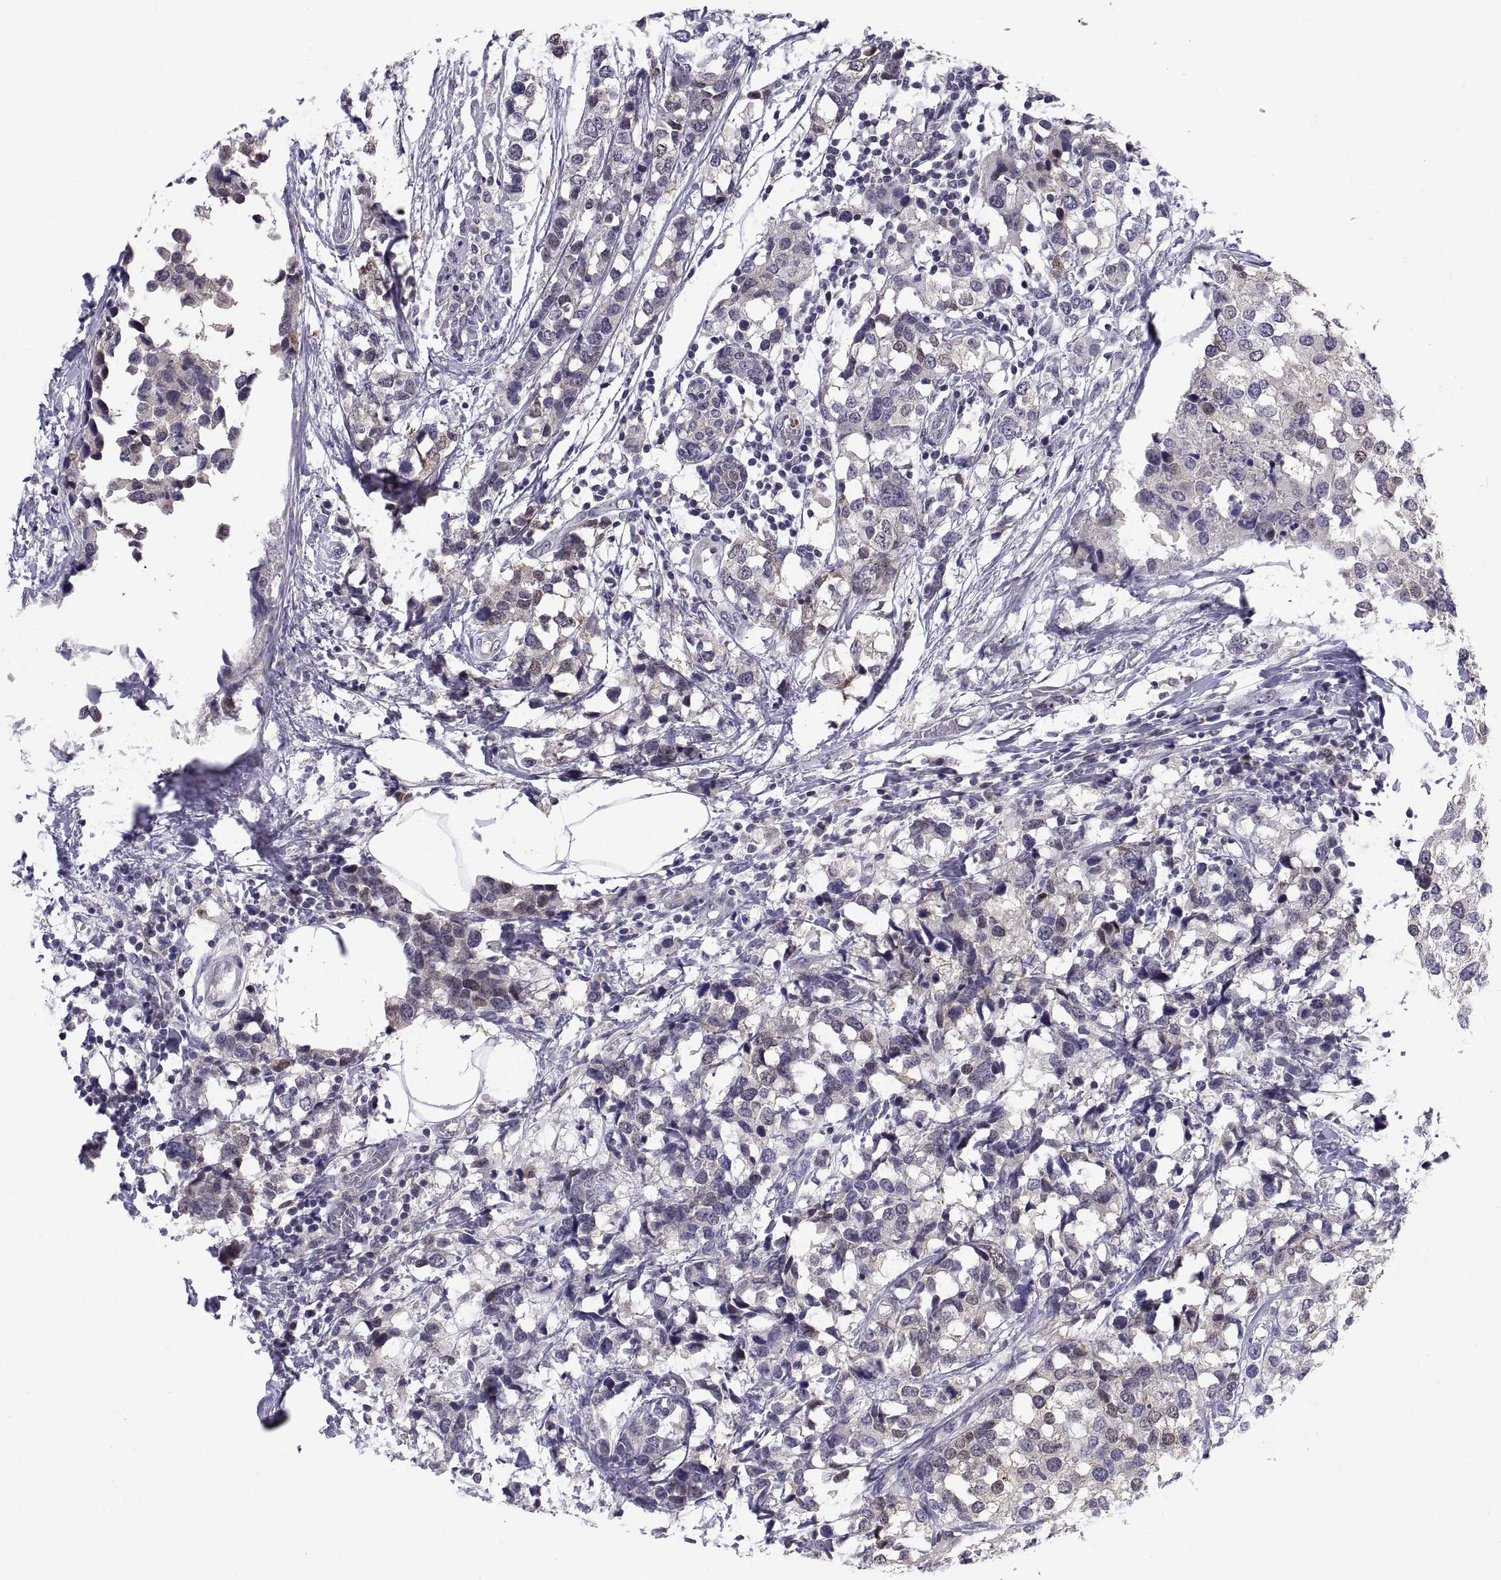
{"staining": {"intensity": "weak", "quantity": "25%-75%", "location": "cytoplasmic/membranous,nuclear"}, "tissue": "breast cancer", "cell_type": "Tumor cells", "image_type": "cancer", "snomed": [{"axis": "morphology", "description": "Lobular carcinoma"}, {"axis": "topography", "description": "Breast"}], "caption": "The image demonstrates staining of lobular carcinoma (breast), revealing weak cytoplasmic/membranous and nuclear protein expression (brown color) within tumor cells.", "gene": "PKP1", "patient": {"sex": "female", "age": 59}}